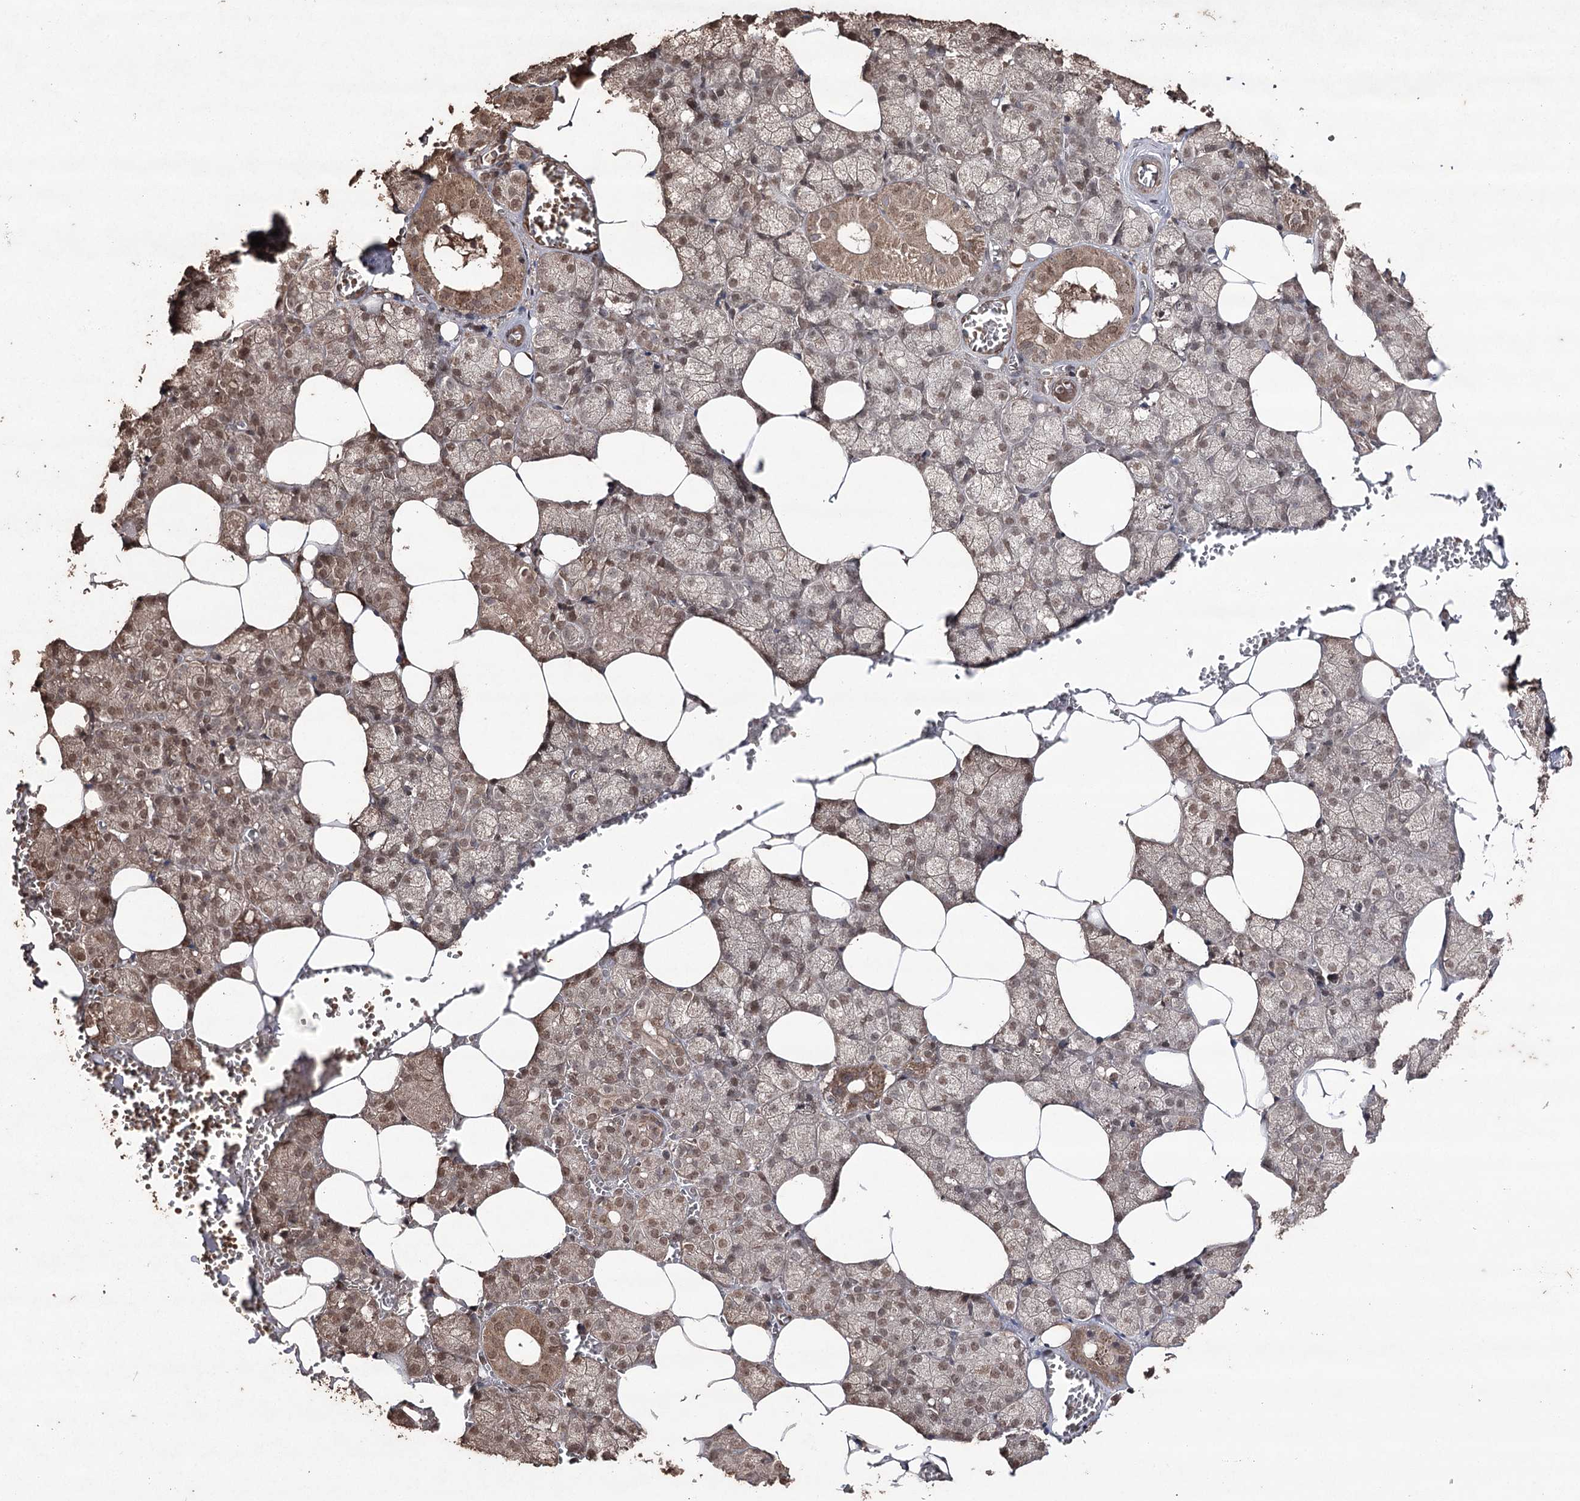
{"staining": {"intensity": "moderate", "quantity": "25%-75%", "location": "cytoplasmic/membranous,nuclear"}, "tissue": "salivary gland", "cell_type": "Glandular cells", "image_type": "normal", "snomed": [{"axis": "morphology", "description": "Normal tissue, NOS"}, {"axis": "topography", "description": "Salivary gland"}], "caption": "This micrograph displays immunohistochemistry (IHC) staining of unremarkable human salivary gland, with medium moderate cytoplasmic/membranous,nuclear positivity in approximately 25%-75% of glandular cells.", "gene": "ATG14", "patient": {"sex": "male", "age": 62}}